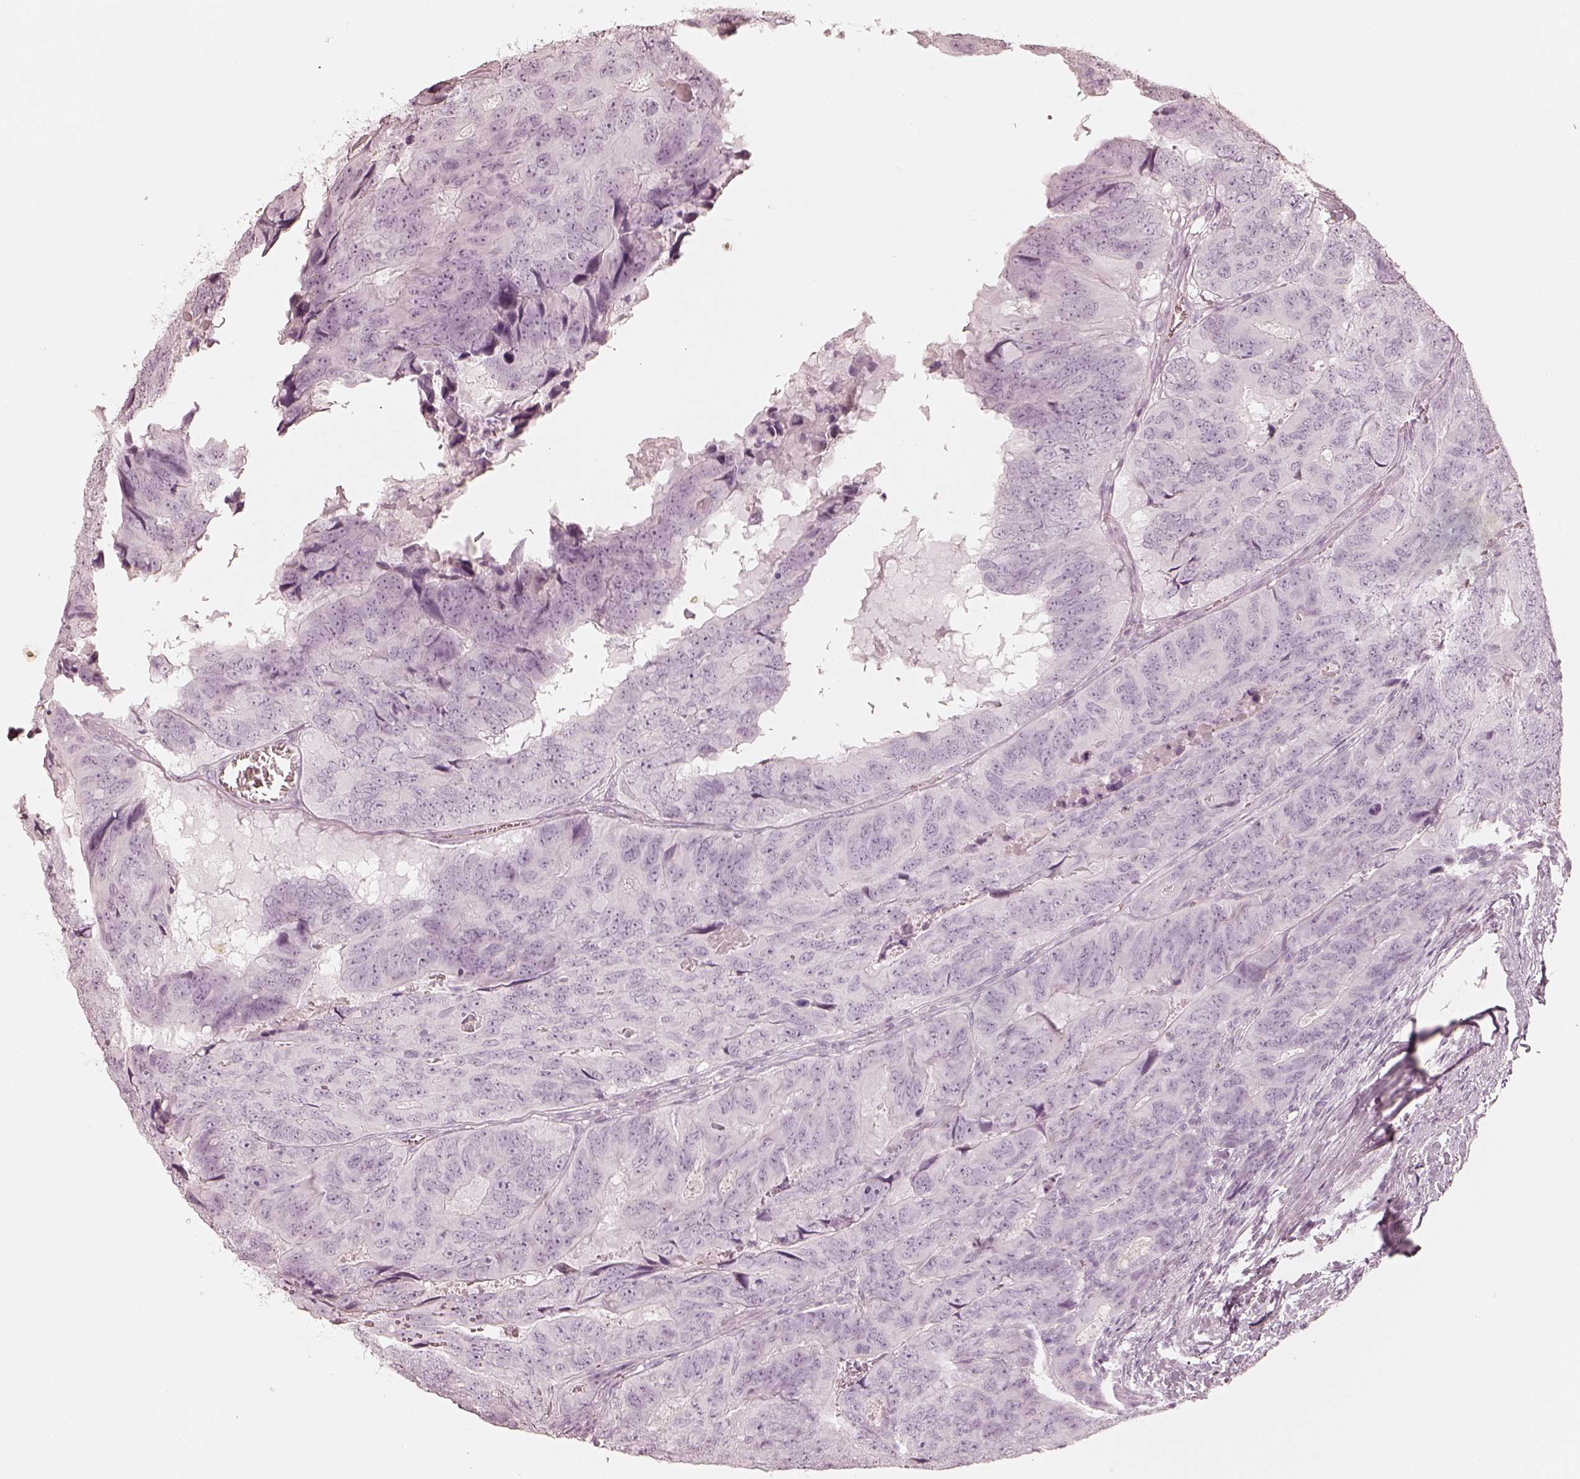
{"staining": {"intensity": "negative", "quantity": "none", "location": "none"}, "tissue": "colorectal cancer", "cell_type": "Tumor cells", "image_type": "cancer", "snomed": [{"axis": "morphology", "description": "Adenocarcinoma, NOS"}, {"axis": "topography", "description": "Colon"}], "caption": "High magnification brightfield microscopy of colorectal adenocarcinoma stained with DAB (3,3'-diaminobenzidine) (brown) and counterstained with hematoxylin (blue): tumor cells show no significant positivity. (IHC, brightfield microscopy, high magnification).", "gene": "KRT82", "patient": {"sex": "male", "age": 79}}